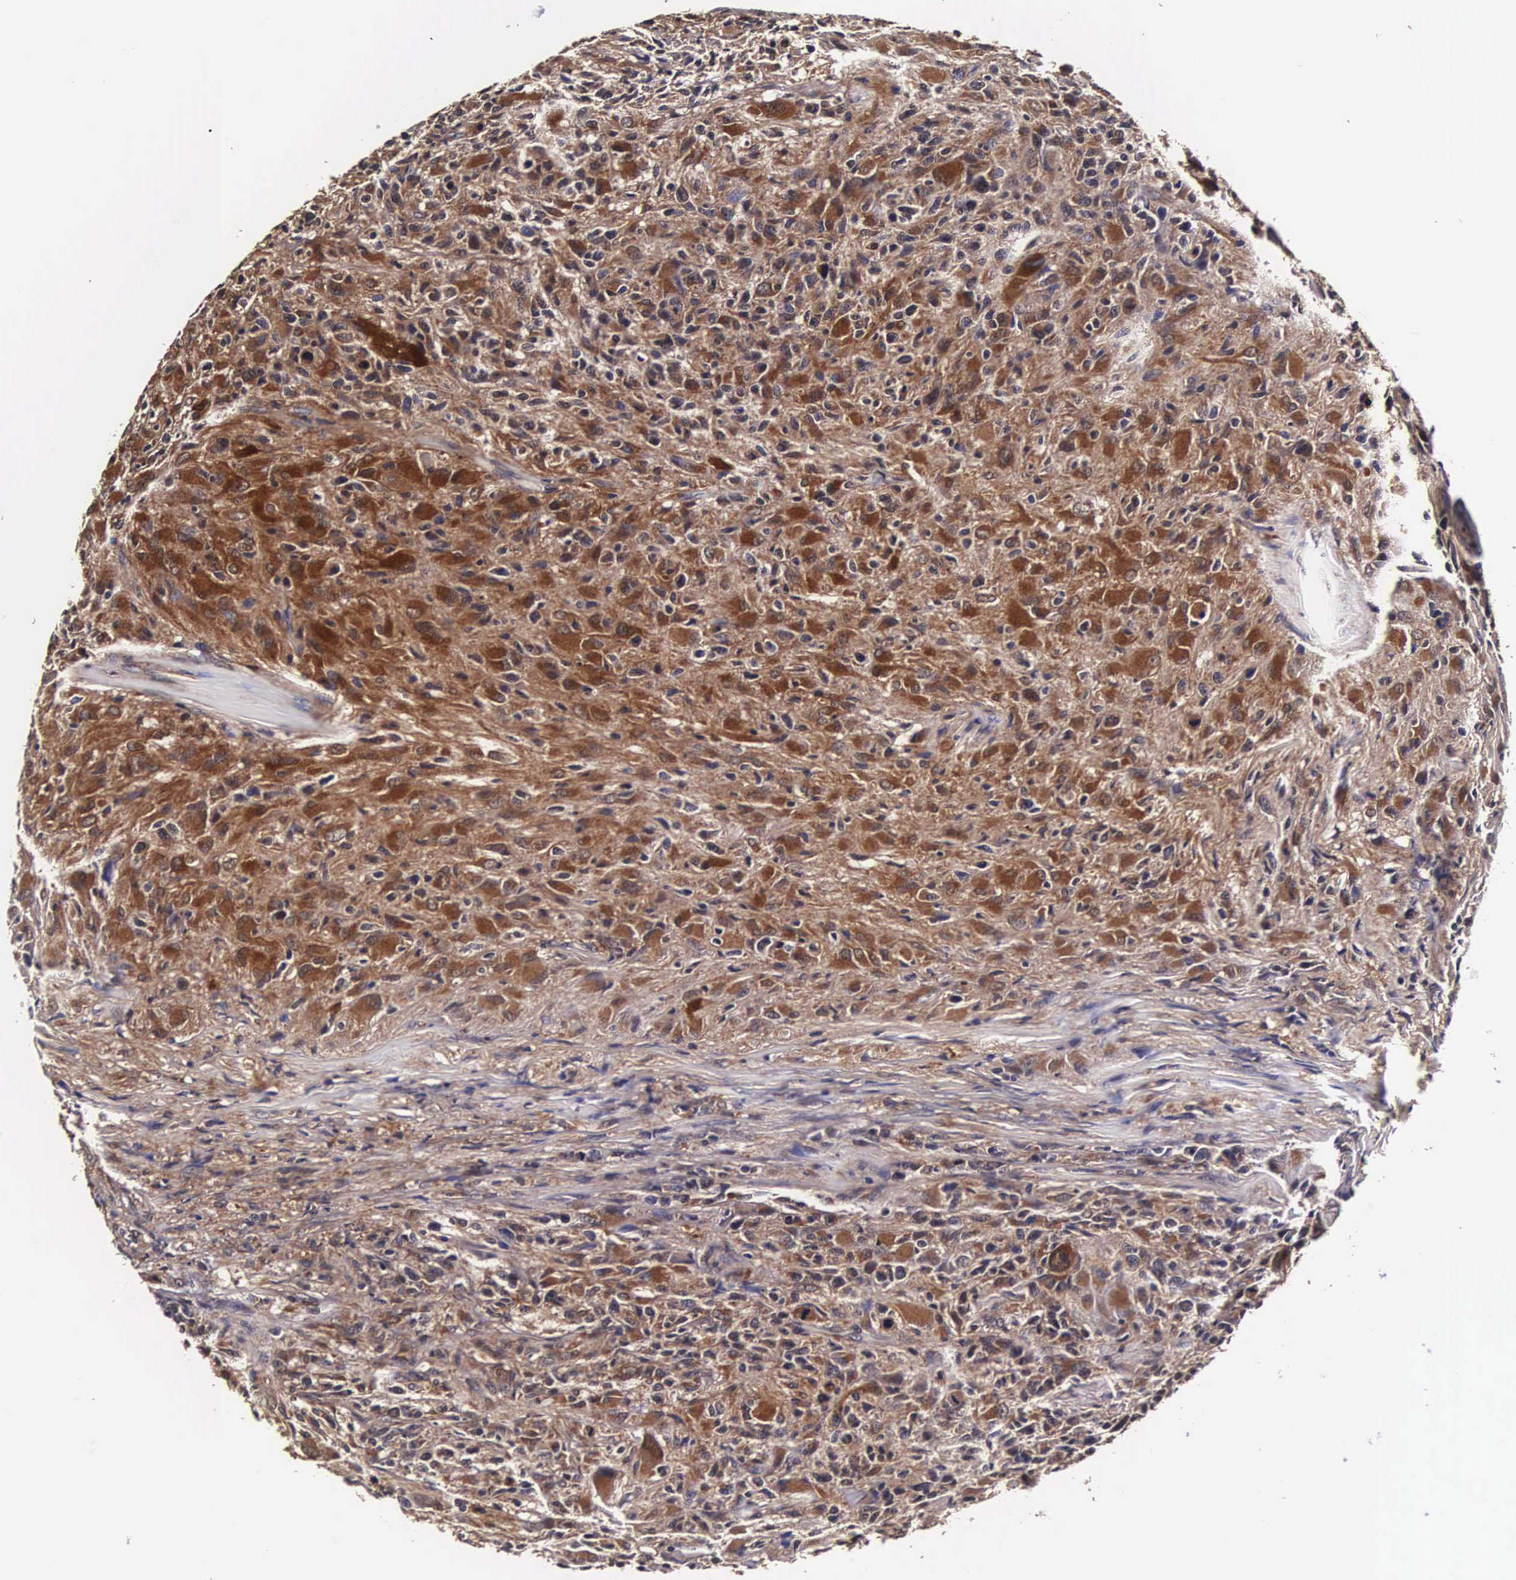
{"staining": {"intensity": "strong", "quantity": ">75%", "location": "cytoplasmic/membranous,nuclear"}, "tissue": "glioma", "cell_type": "Tumor cells", "image_type": "cancer", "snomed": [{"axis": "morphology", "description": "Glioma, malignant, High grade"}, {"axis": "topography", "description": "Brain"}], "caption": "Immunohistochemistry (IHC) of glioma shows high levels of strong cytoplasmic/membranous and nuclear expression in approximately >75% of tumor cells. (DAB IHC, brown staining for protein, blue staining for nuclei).", "gene": "TECPR2", "patient": {"sex": "male", "age": 69}}